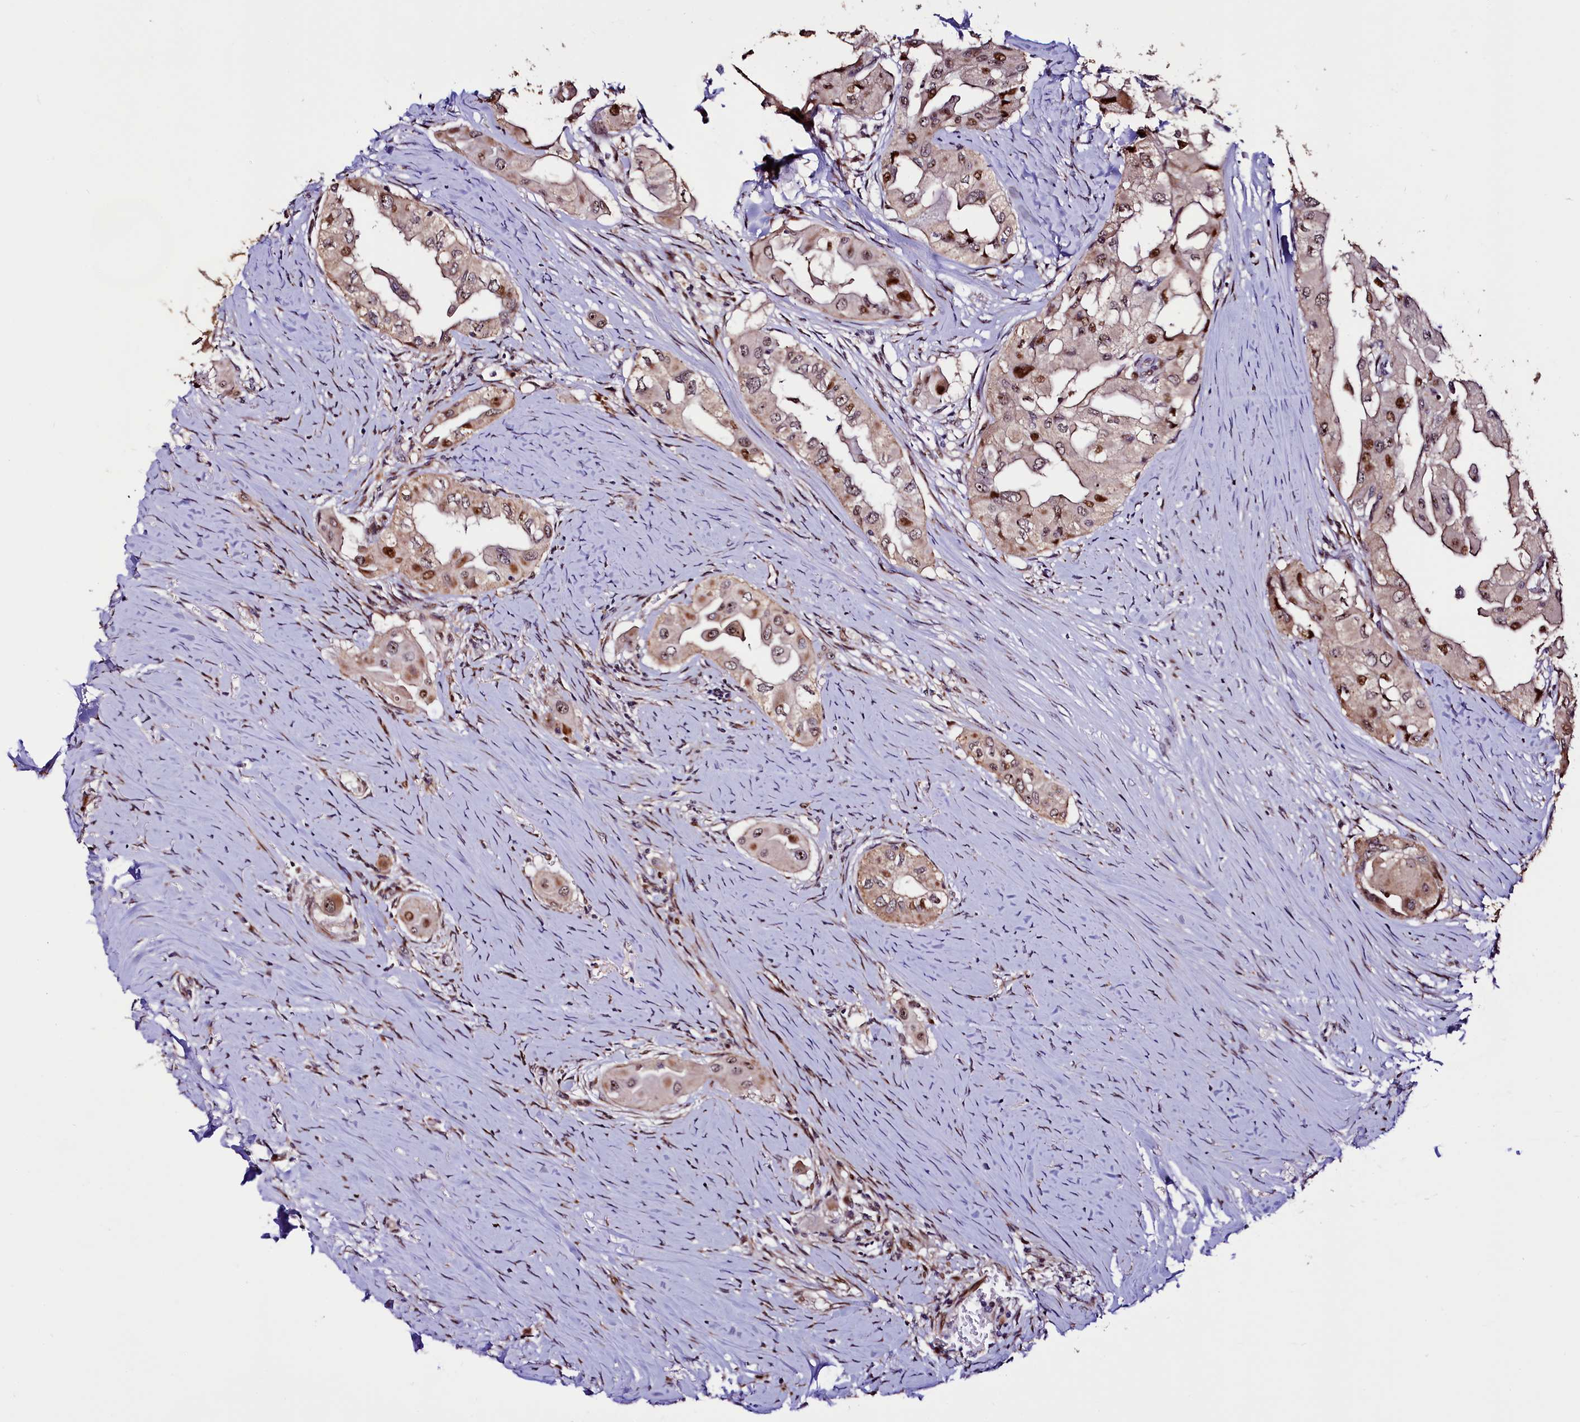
{"staining": {"intensity": "strong", "quantity": "<25%", "location": "cytoplasmic/membranous,nuclear"}, "tissue": "thyroid cancer", "cell_type": "Tumor cells", "image_type": "cancer", "snomed": [{"axis": "morphology", "description": "Papillary adenocarcinoma, NOS"}, {"axis": "topography", "description": "Thyroid gland"}], "caption": "DAB immunohistochemical staining of human papillary adenocarcinoma (thyroid) displays strong cytoplasmic/membranous and nuclear protein positivity in approximately <25% of tumor cells.", "gene": "TRMT112", "patient": {"sex": "female", "age": 59}}